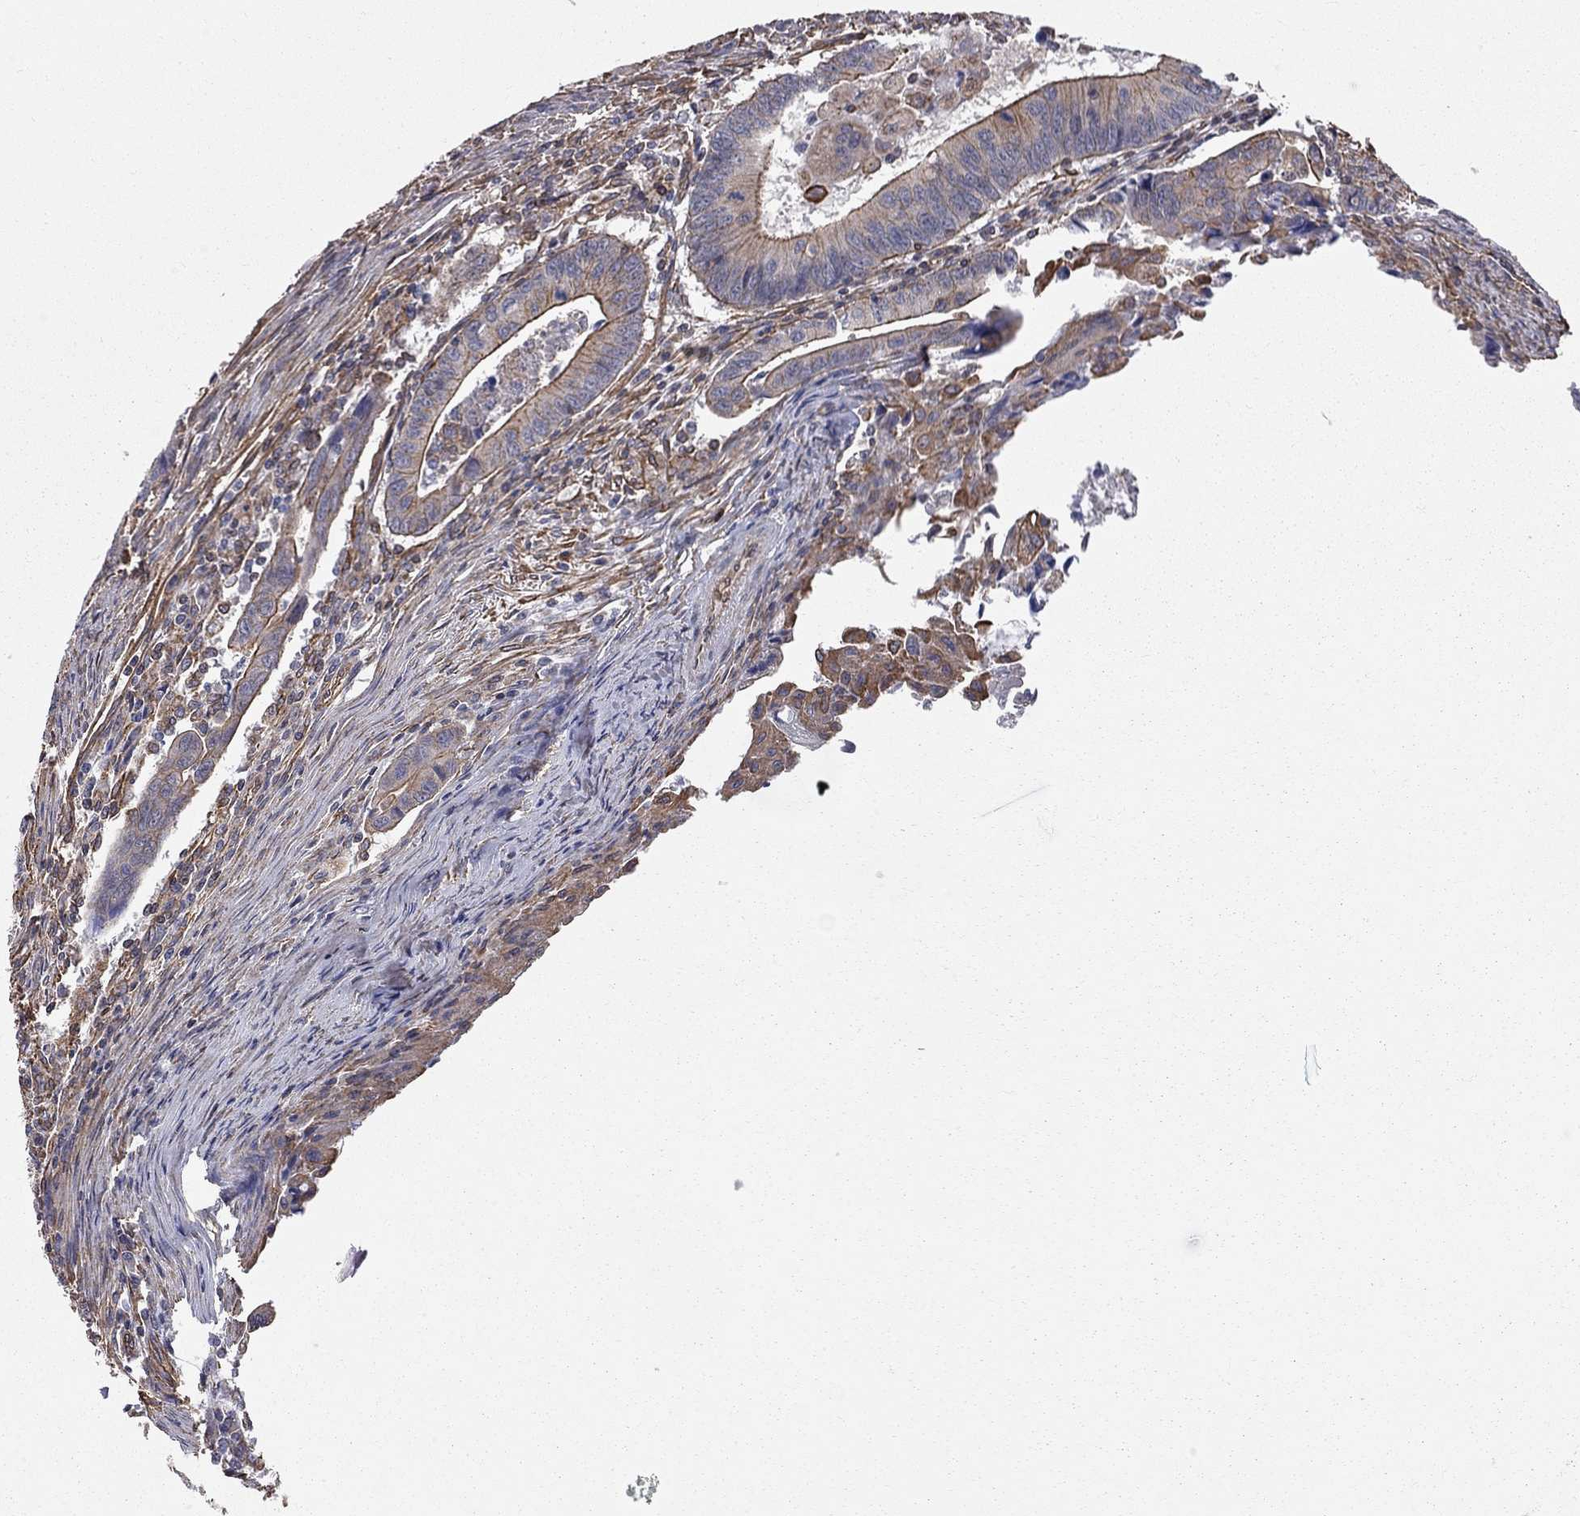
{"staining": {"intensity": "strong", "quantity": "25%-75%", "location": "cytoplasmic/membranous"}, "tissue": "colorectal cancer", "cell_type": "Tumor cells", "image_type": "cancer", "snomed": [{"axis": "morphology", "description": "Adenocarcinoma, NOS"}, {"axis": "topography", "description": "Rectum"}], "caption": "A photomicrograph of colorectal cancer (adenocarcinoma) stained for a protein shows strong cytoplasmic/membranous brown staining in tumor cells.", "gene": "BICDL2", "patient": {"sex": "male", "age": 67}}